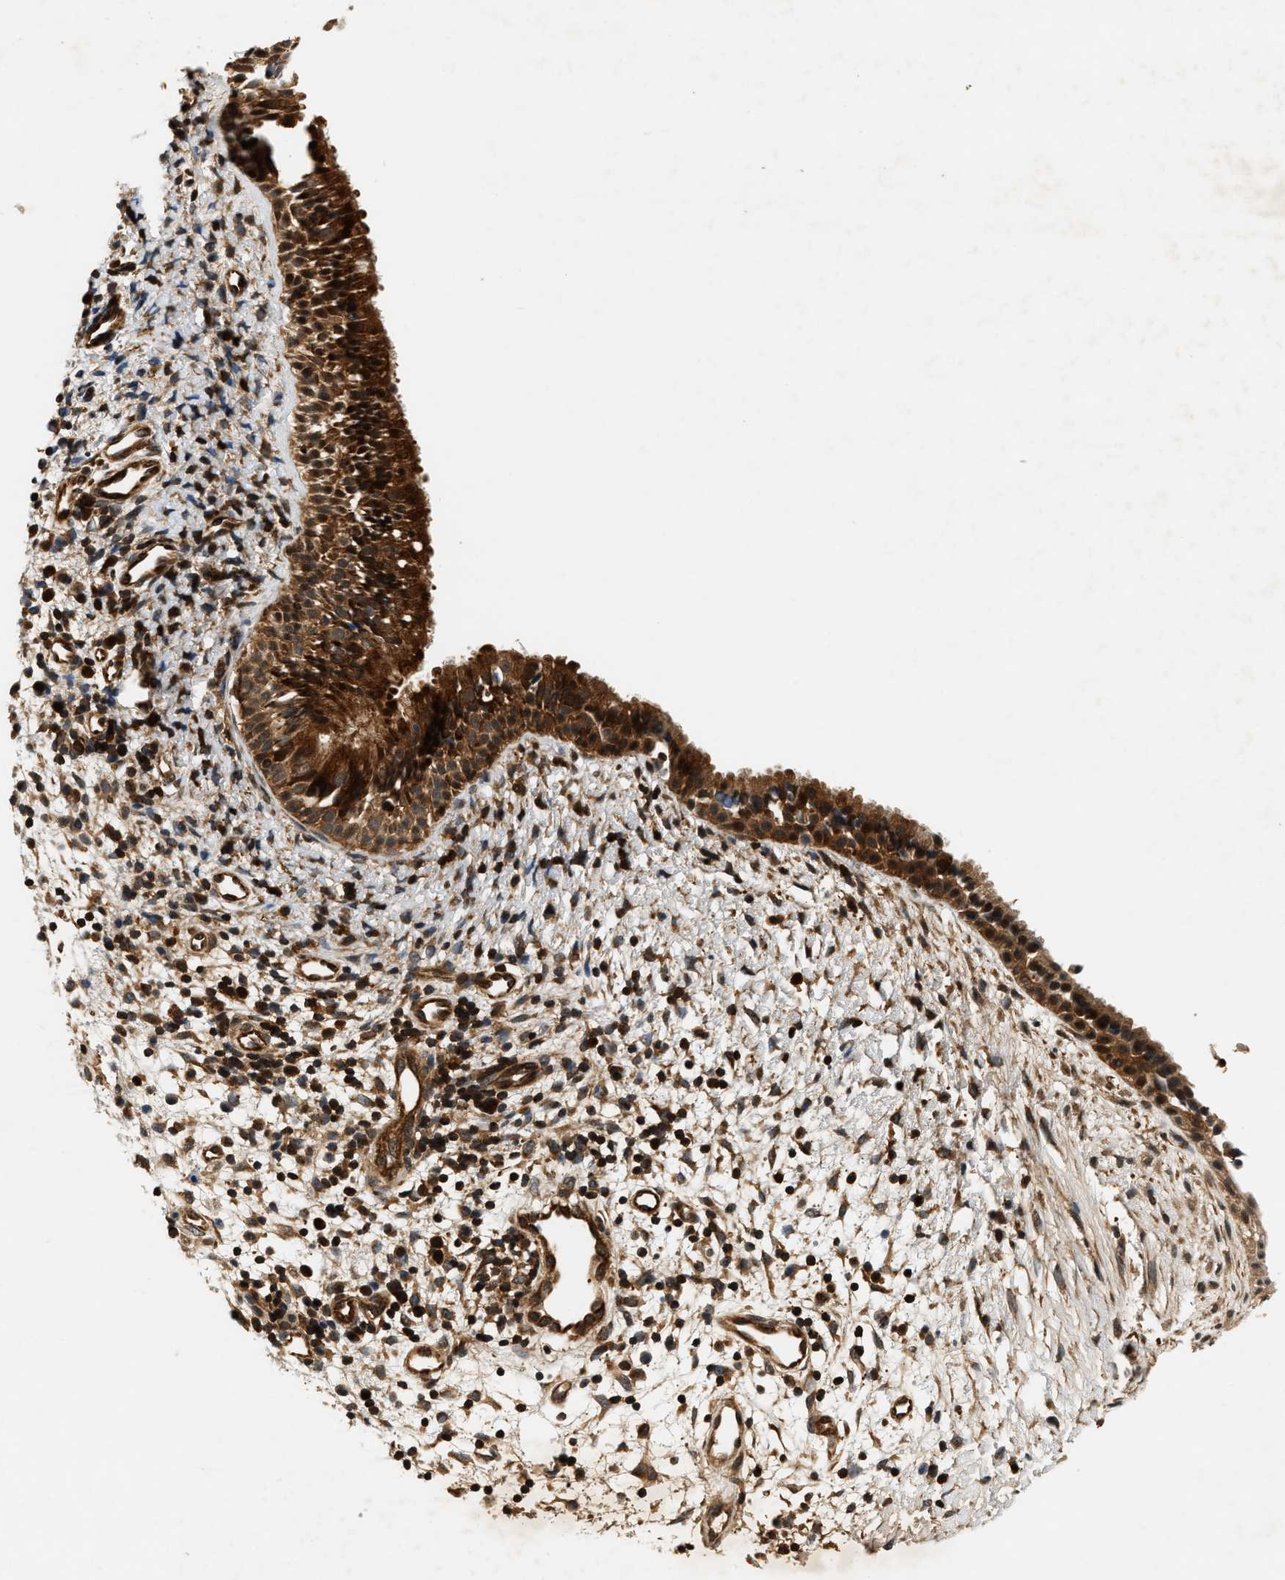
{"staining": {"intensity": "strong", "quantity": ">75%", "location": "cytoplasmic/membranous"}, "tissue": "nasopharynx", "cell_type": "Respiratory epithelial cells", "image_type": "normal", "snomed": [{"axis": "morphology", "description": "Normal tissue, NOS"}, {"axis": "topography", "description": "Nasopharynx"}], "caption": "A histopathology image of human nasopharynx stained for a protein shows strong cytoplasmic/membranous brown staining in respiratory epithelial cells. (DAB (3,3'-diaminobenzidine) IHC with brightfield microscopy, high magnification).", "gene": "SAMD9", "patient": {"sex": "male", "age": 22}}